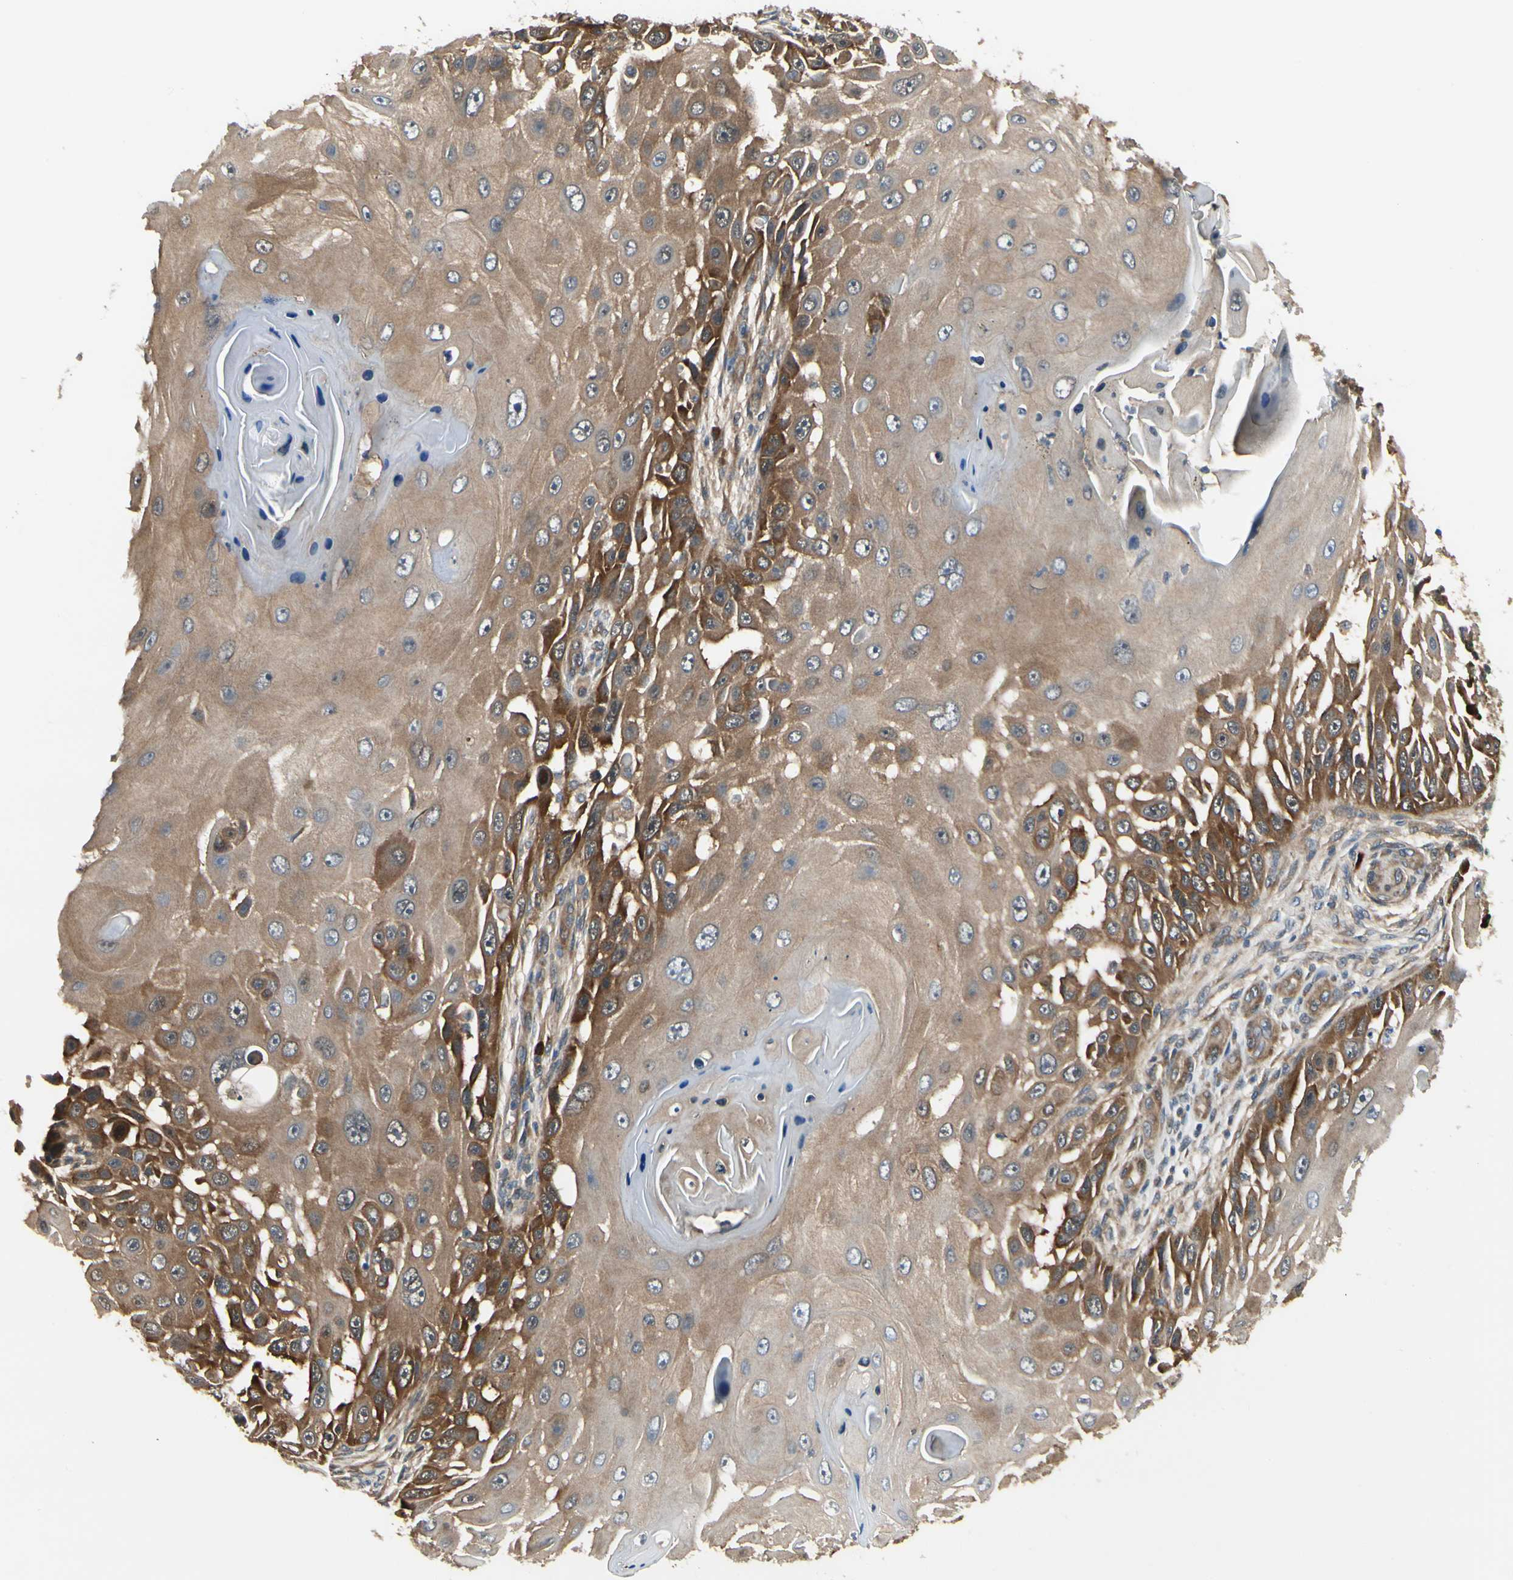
{"staining": {"intensity": "strong", "quantity": ">75%", "location": "cytoplasmic/membranous"}, "tissue": "skin cancer", "cell_type": "Tumor cells", "image_type": "cancer", "snomed": [{"axis": "morphology", "description": "Squamous cell carcinoma, NOS"}, {"axis": "topography", "description": "Skin"}], "caption": "This histopathology image shows immunohistochemistry (IHC) staining of human squamous cell carcinoma (skin), with high strong cytoplasmic/membranous expression in about >75% of tumor cells.", "gene": "NME1-NME2", "patient": {"sex": "female", "age": 44}}